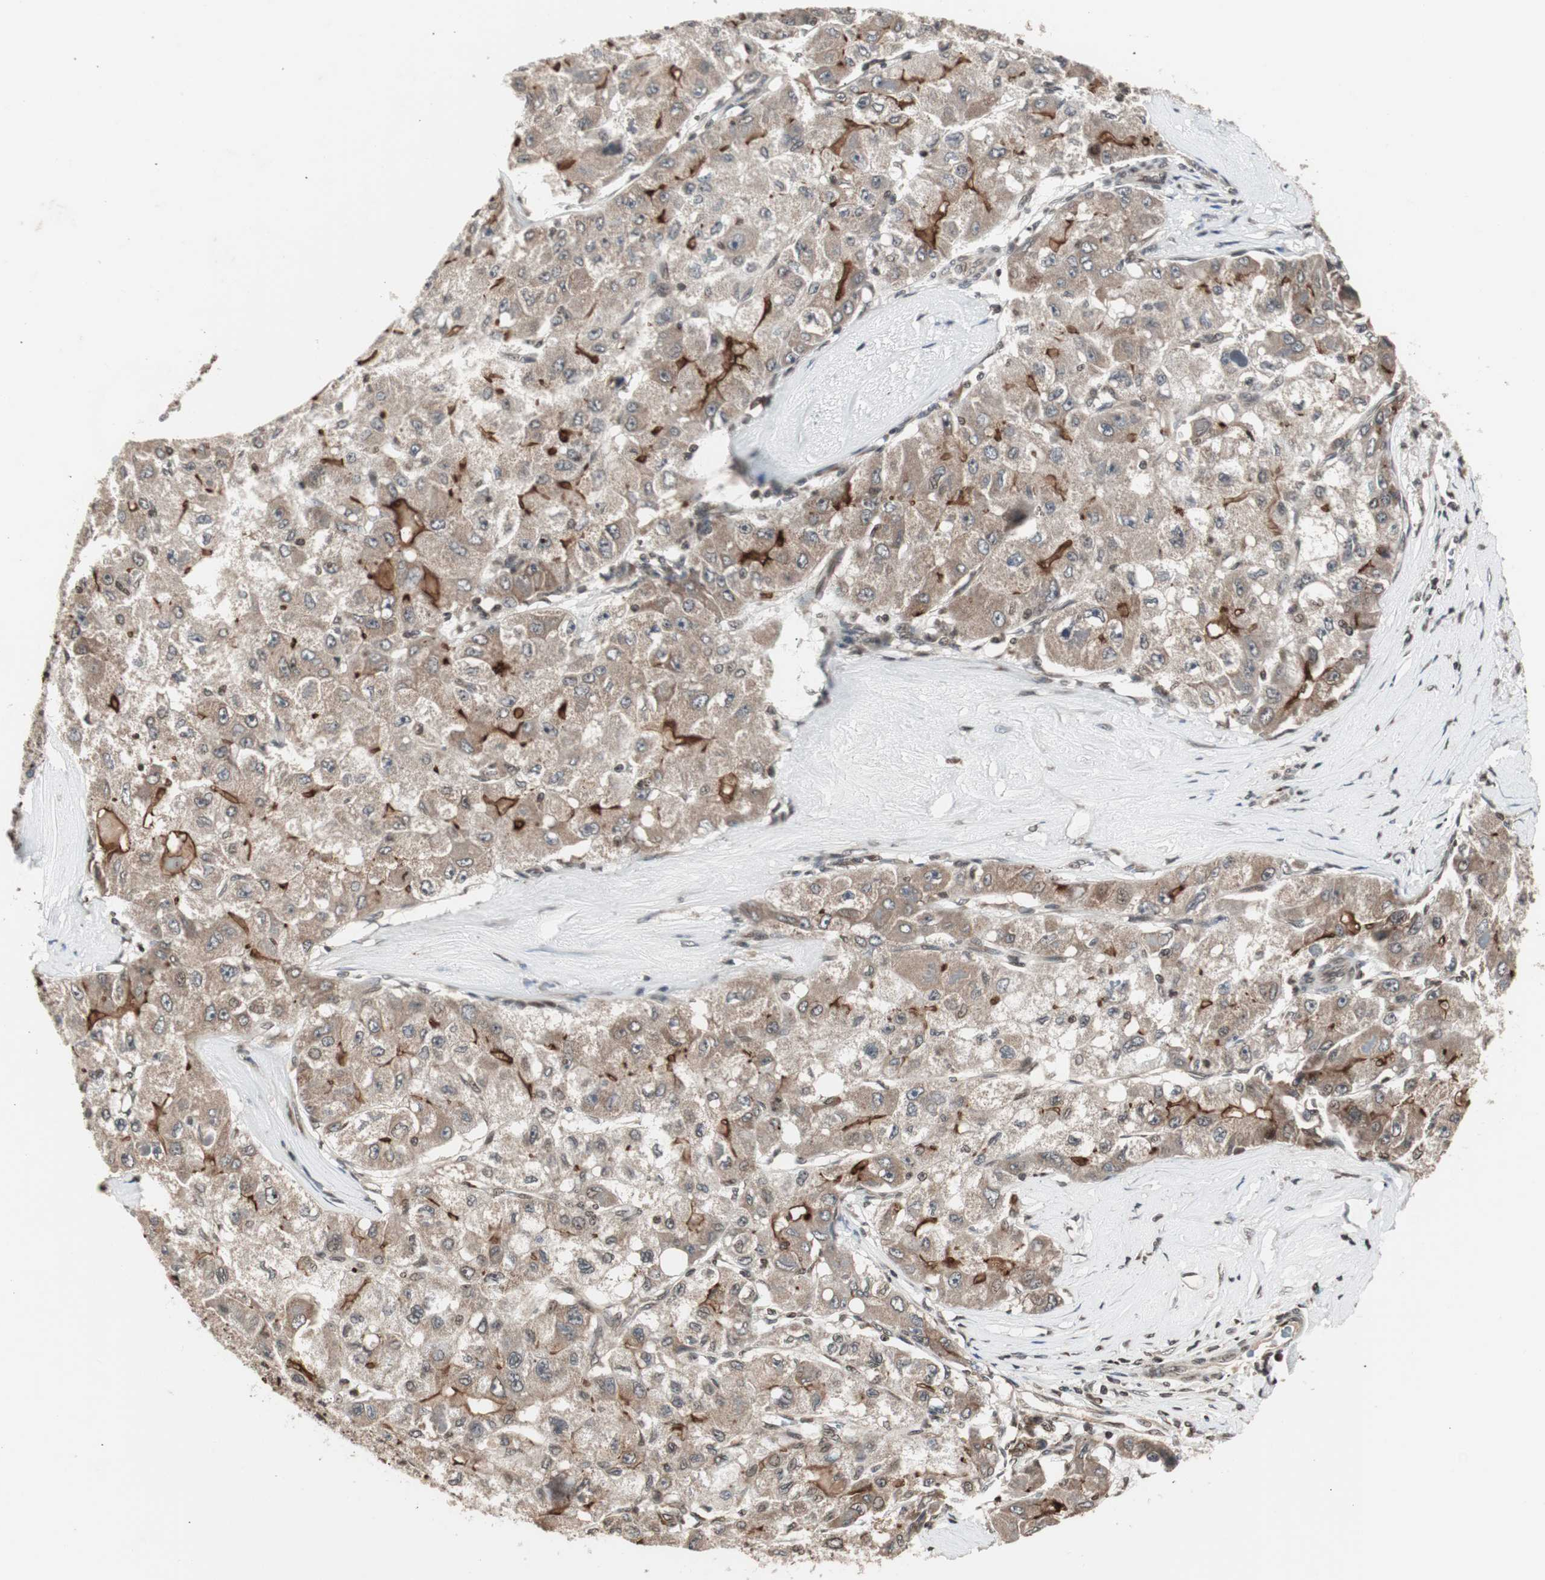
{"staining": {"intensity": "weak", "quantity": ">75%", "location": "cytoplasmic/membranous"}, "tissue": "liver cancer", "cell_type": "Tumor cells", "image_type": "cancer", "snomed": [{"axis": "morphology", "description": "Carcinoma, Hepatocellular, NOS"}, {"axis": "topography", "description": "Liver"}], "caption": "Immunohistochemical staining of human liver hepatocellular carcinoma exhibits low levels of weak cytoplasmic/membranous protein positivity in approximately >75% of tumor cells. (DAB (3,3'-diaminobenzidine) IHC, brown staining for protein, blue staining for nuclei).", "gene": "ZFC3H1", "patient": {"sex": "male", "age": 80}}